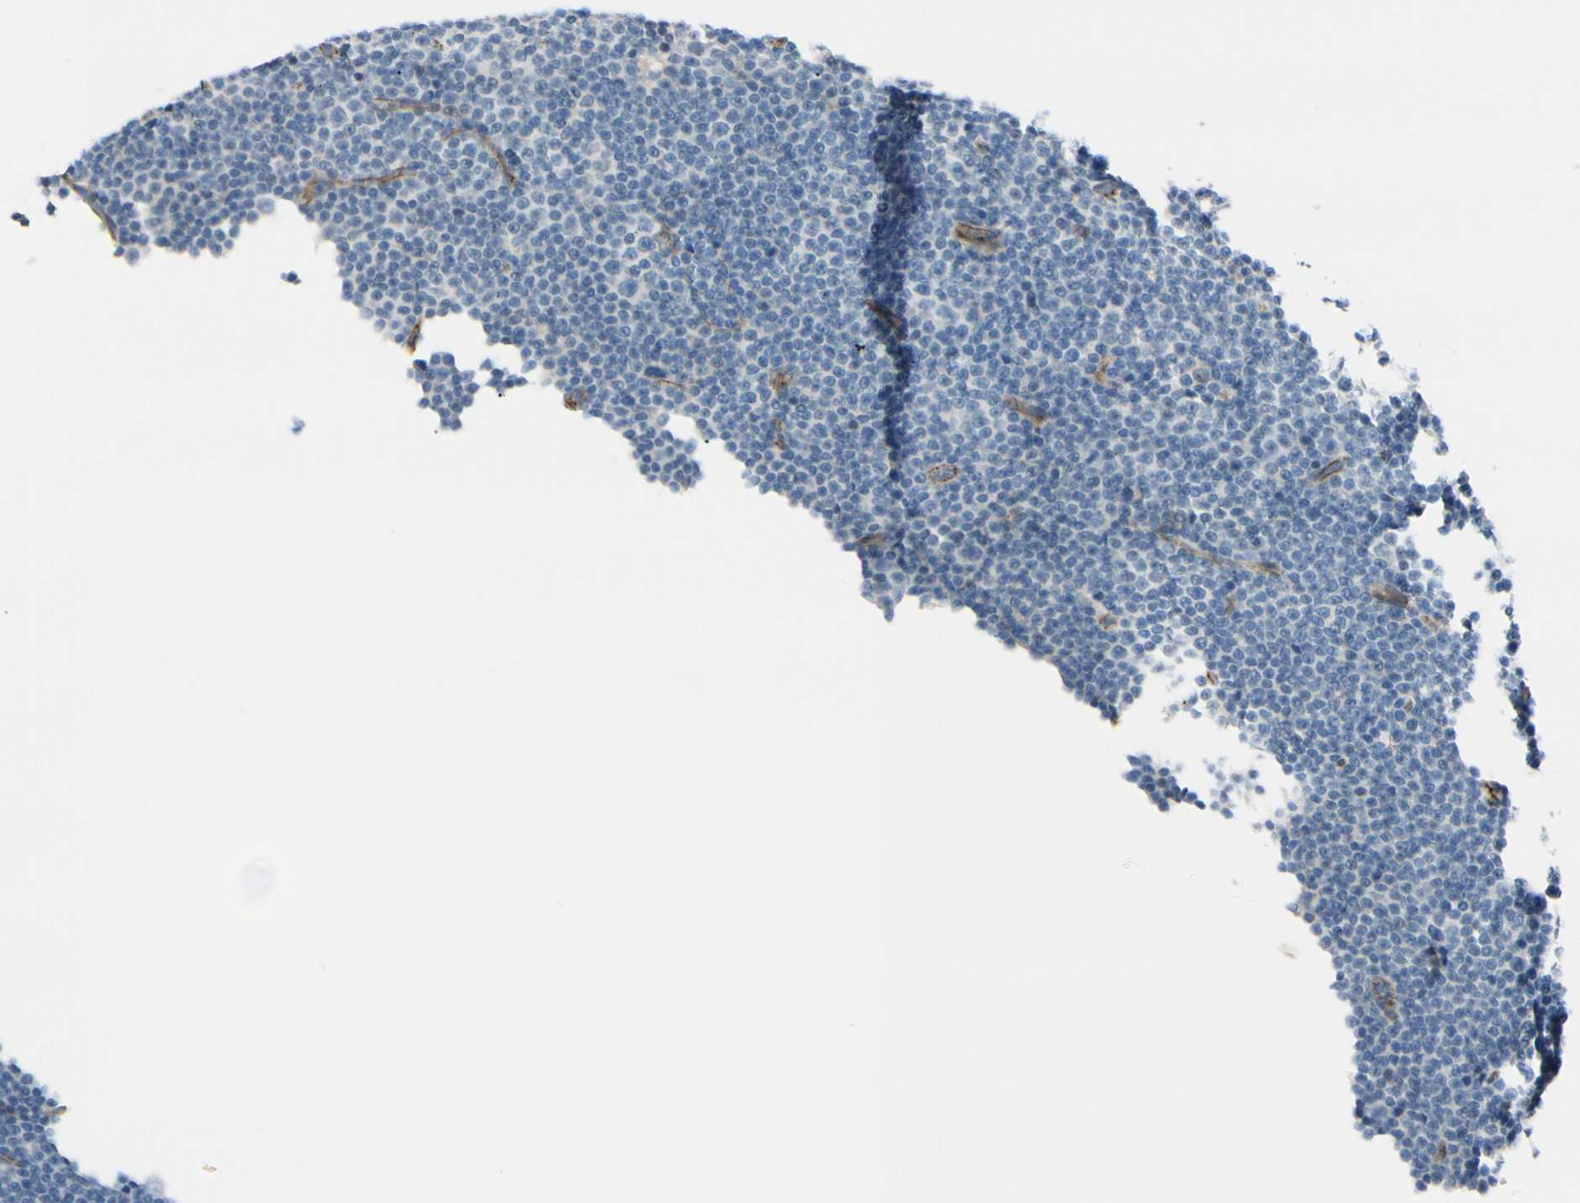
{"staining": {"intensity": "negative", "quantity": "none", "location": "none"}, "tissue": "lymphoma", "cell_type": "Tumor cells", "image_type": "cancer", "snomed": [{"axis": "morphology", "description": "Malignant lymphoma, non-Hodgkin's type, Low grade"}, {"axis": "topography", "description": "Lymph node"}], "caption": "Tumor cells are negative for brown protein staining in lymphoma. (DAB (3,3'-diaminobenzidine) immunohistochemistry (IHC) visualized using brightfield microscopy, high magnification).", "gene": "TJP1", "patient": {"sex": "female", "age": 67}}